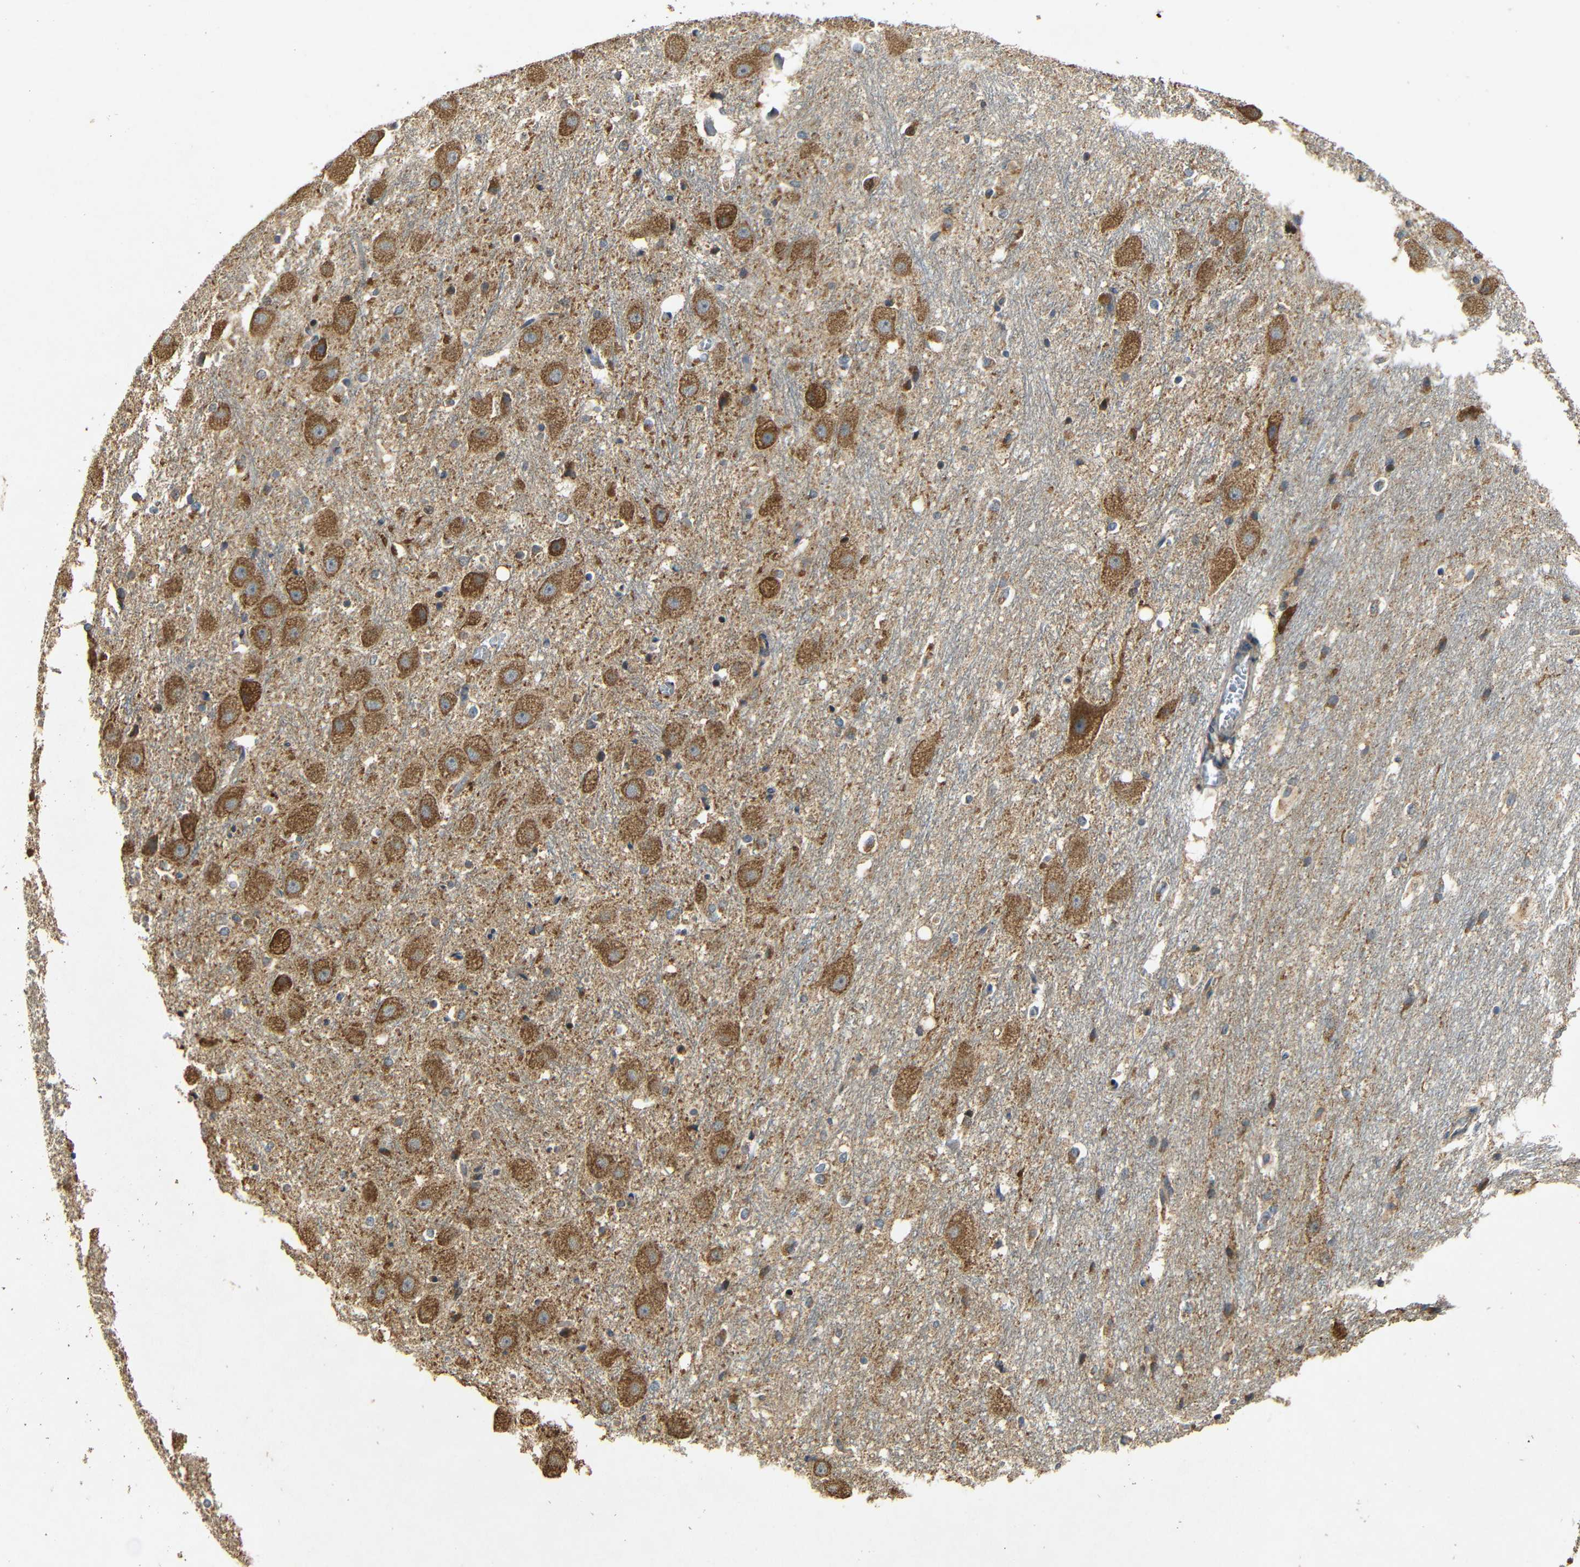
{"staining": {"intensity": "moderate", "quantity": "25%-75%", "location": "cytoplasmic/membranous,nuclear"}, "tissue": "hippocampus", "cell_type": "Glial cells", "image_type": "normal", "snomed": [{"axis": "morphology", "description": "Normal tissue, NOS"}, {"axis": "topography", "description": "Hippocampus"}], "caption": "An immunohistochemistry micrograph of benign tissue is shown. Protein staining in brown shows moderate cytoplasmic/membranous,nuclear positivity in hippocampus within glial cells. (DAB IHC, brown staining for protein, blue staining for nuclei).", "gene": "KAZALD1", "patient": {"sex": "female", "age": 19}}